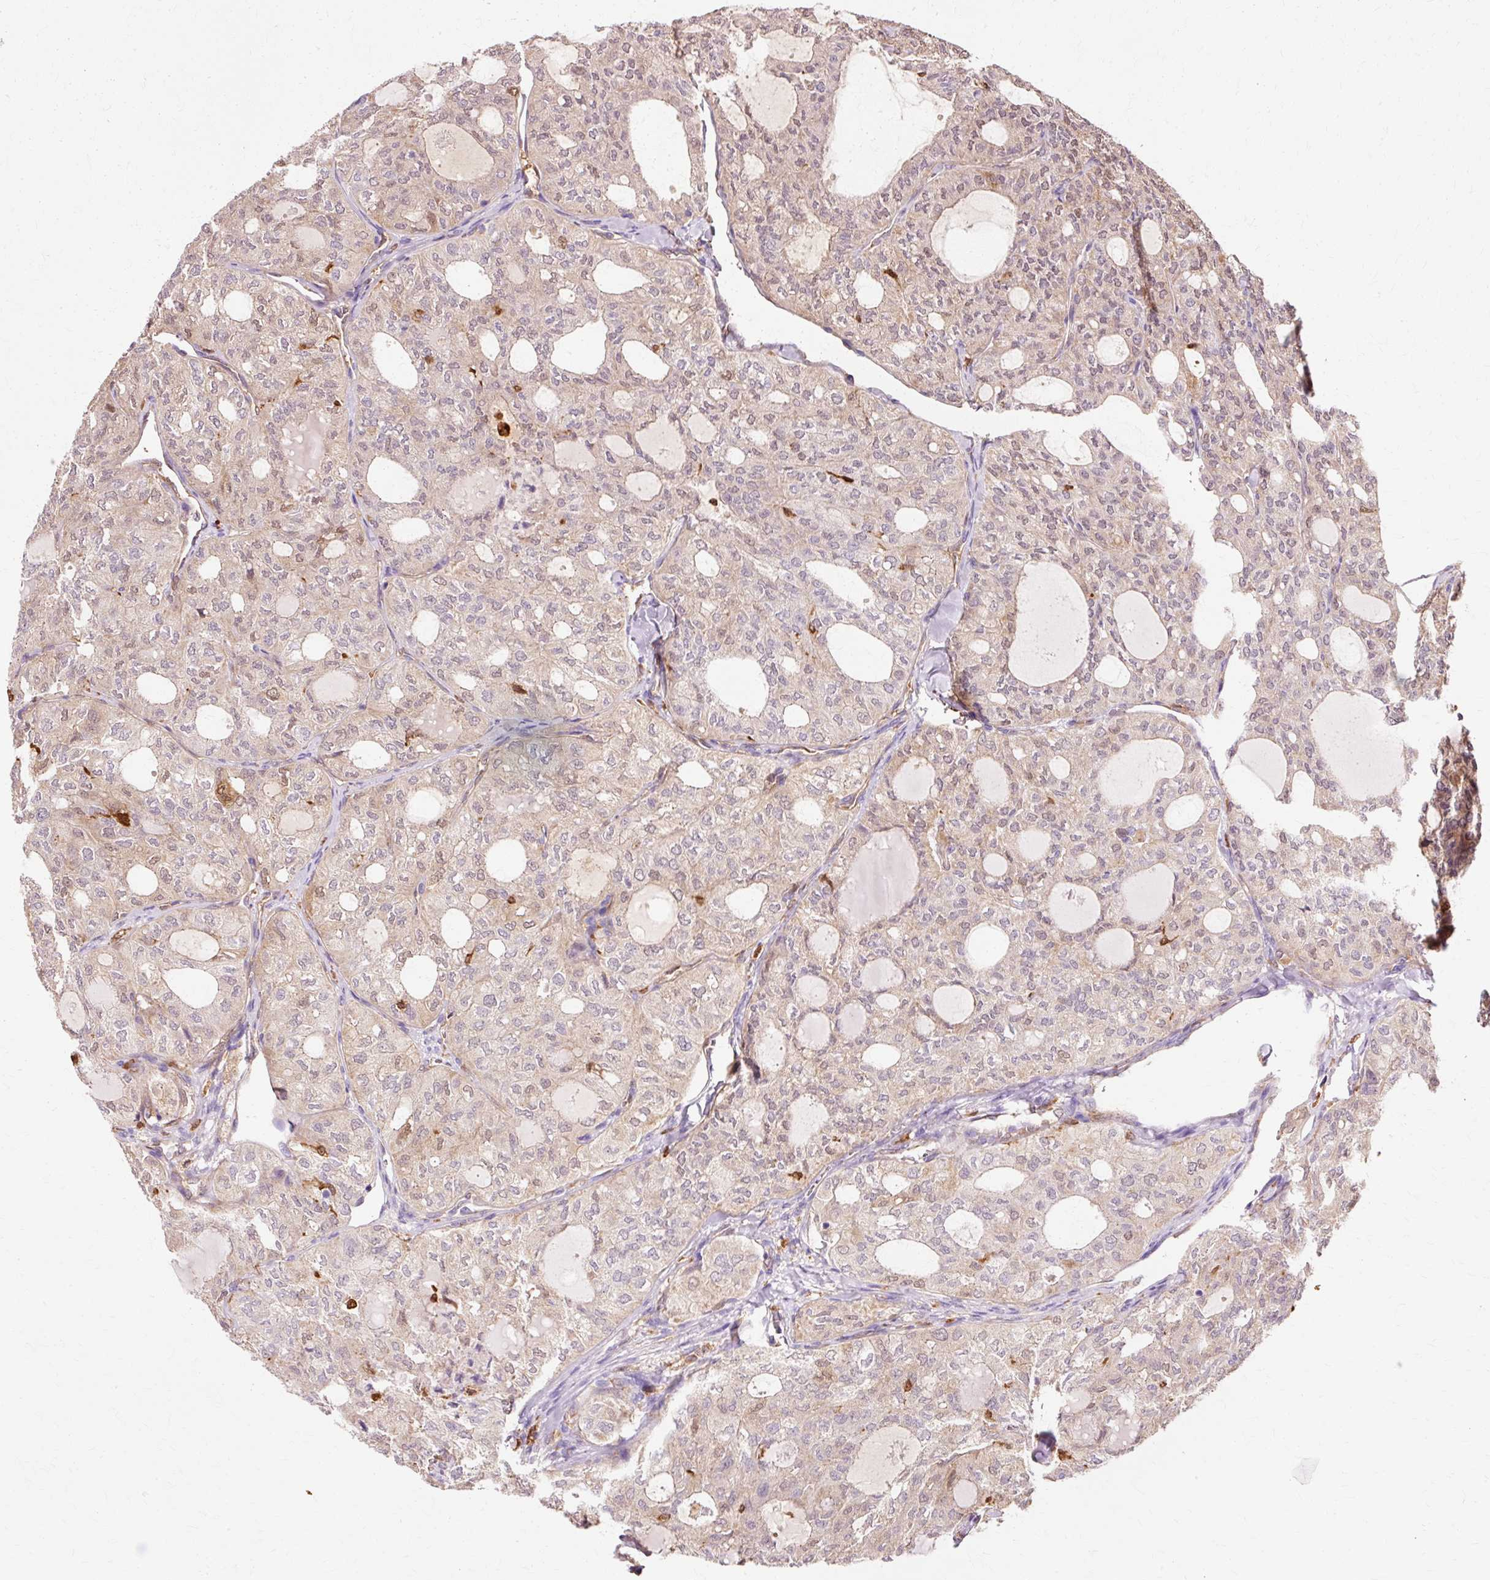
{"staining": {"intensity": "weak", "quantity": ">75%", "location": "cytoplasmic/membranous"}, "tissue": "thyroid cancer", "cell_type": "Tumor cells", "image_type": "cancer", "snomed": [{"axis": "morphology", "description": "Follicular adenoma carcinoma, NOS"}, {"axis": "topography", "description": "Thyroid gland"}], "caption": "Weak cytoplasmic/membranous expression for a protein is seen in about >75% of tumor cells of thyroid cancer (follicular adenoma carcinoma) using immunohistochemistry (IHC).", "gene": "GPX1", "patient": {"sex": "male", "age": 75}}